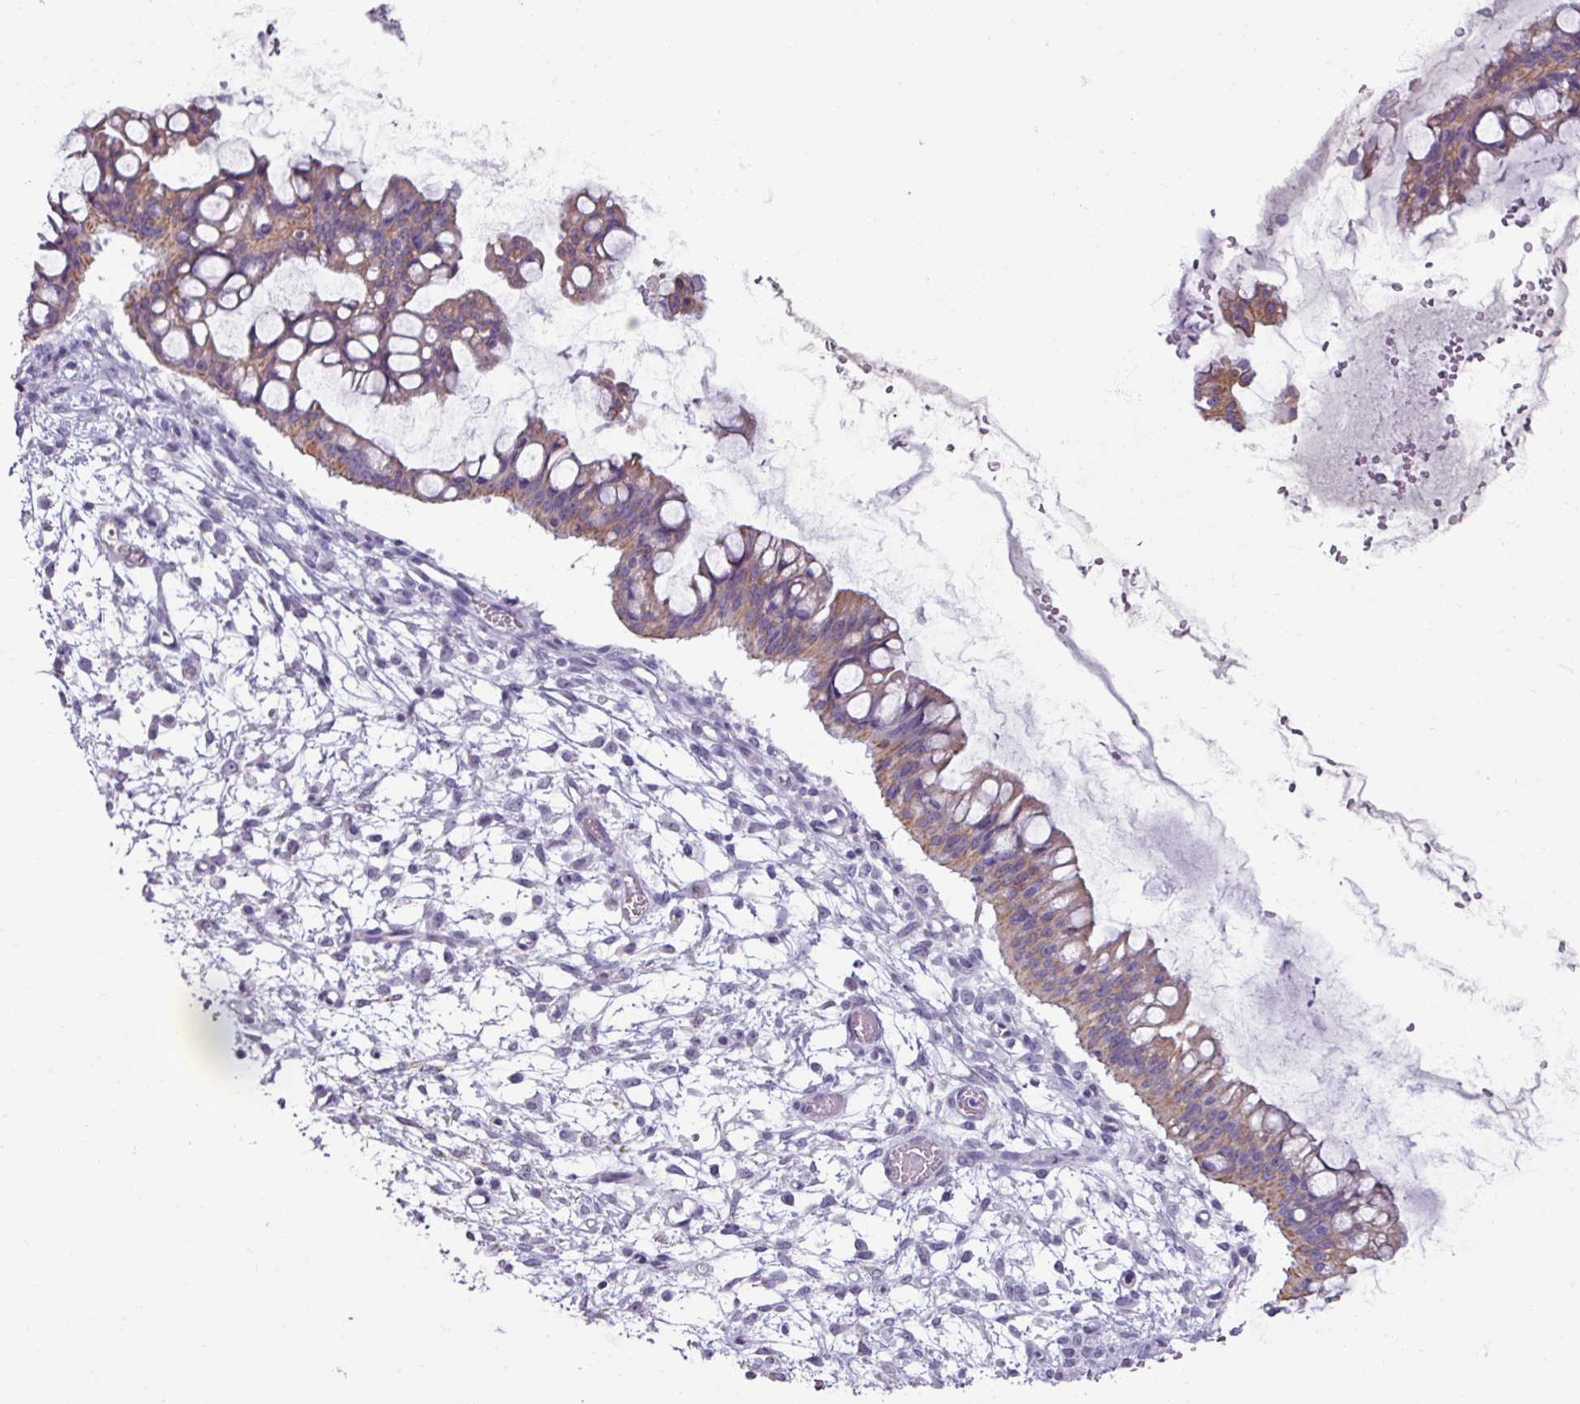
{"staining": {"intensity": "weak", "quantity": "25%-75%", "location": "cytoplasmic/membranous"}, "tissue": "ovarian cancer", "cell_type": "Tumor cells", "image_type": "cancer", "snomed": [{"axis": "morphology", "description": "Cystadenocarcinoma, mucinous, NOS"}, {"axis": "topography", "description": "Ovary"}], "caption": "Brown immunohistochemical staining in human ovarian mucinous cystadenocarcinoma displays weak cytoplasmic/membranous staining in about 25%-75% of tumor cells.", "gene": "SPESP1", "patient": {"sex": "female", "age": 73}}